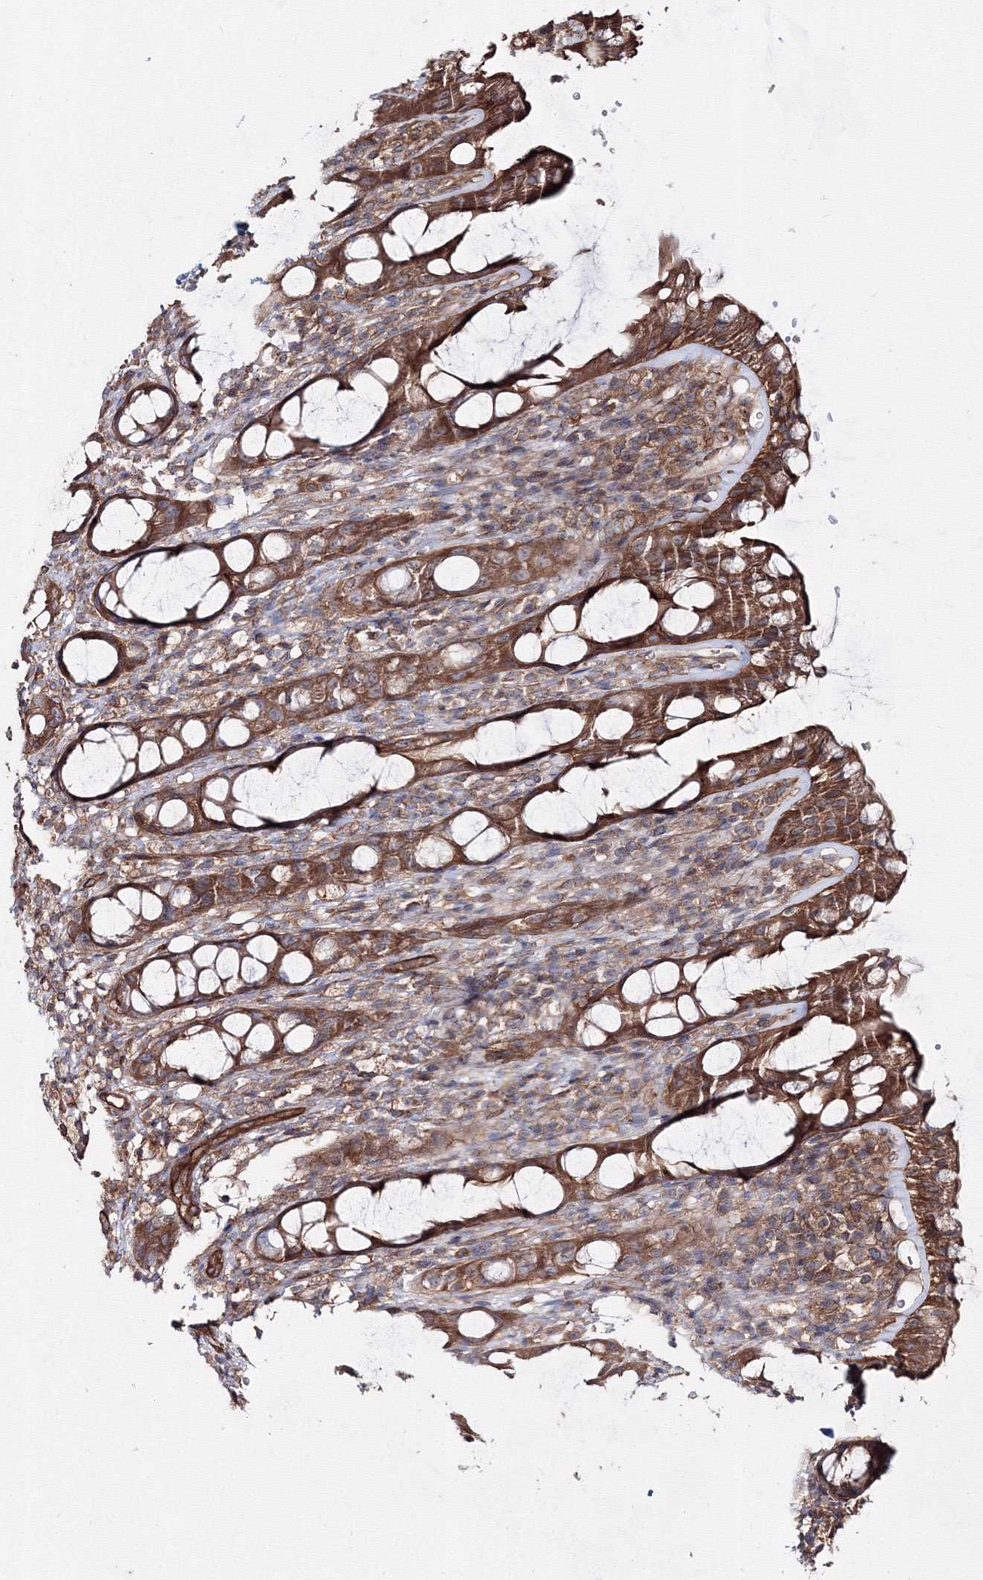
{"staining": {"intensity": "strong", "quantity": ">75%", "location": "cytoplasmic/membranous"}, "tissue": "rectum", "cell_type": "Glandular cells", "image_type": "normal", "snomed": [{"axis": "morphology", "description": "Normal tissue, NOS"}, {"axis": "topography", "description": "Rectum"}], "caption": "Brown immunohistochemical staining in benign human rectum displays strong cytoplasmic/membranous positivity in approximately >75% of glandular cells.", "gene": "EXOC6", "patient": {"sex": "male", "age": 44}}